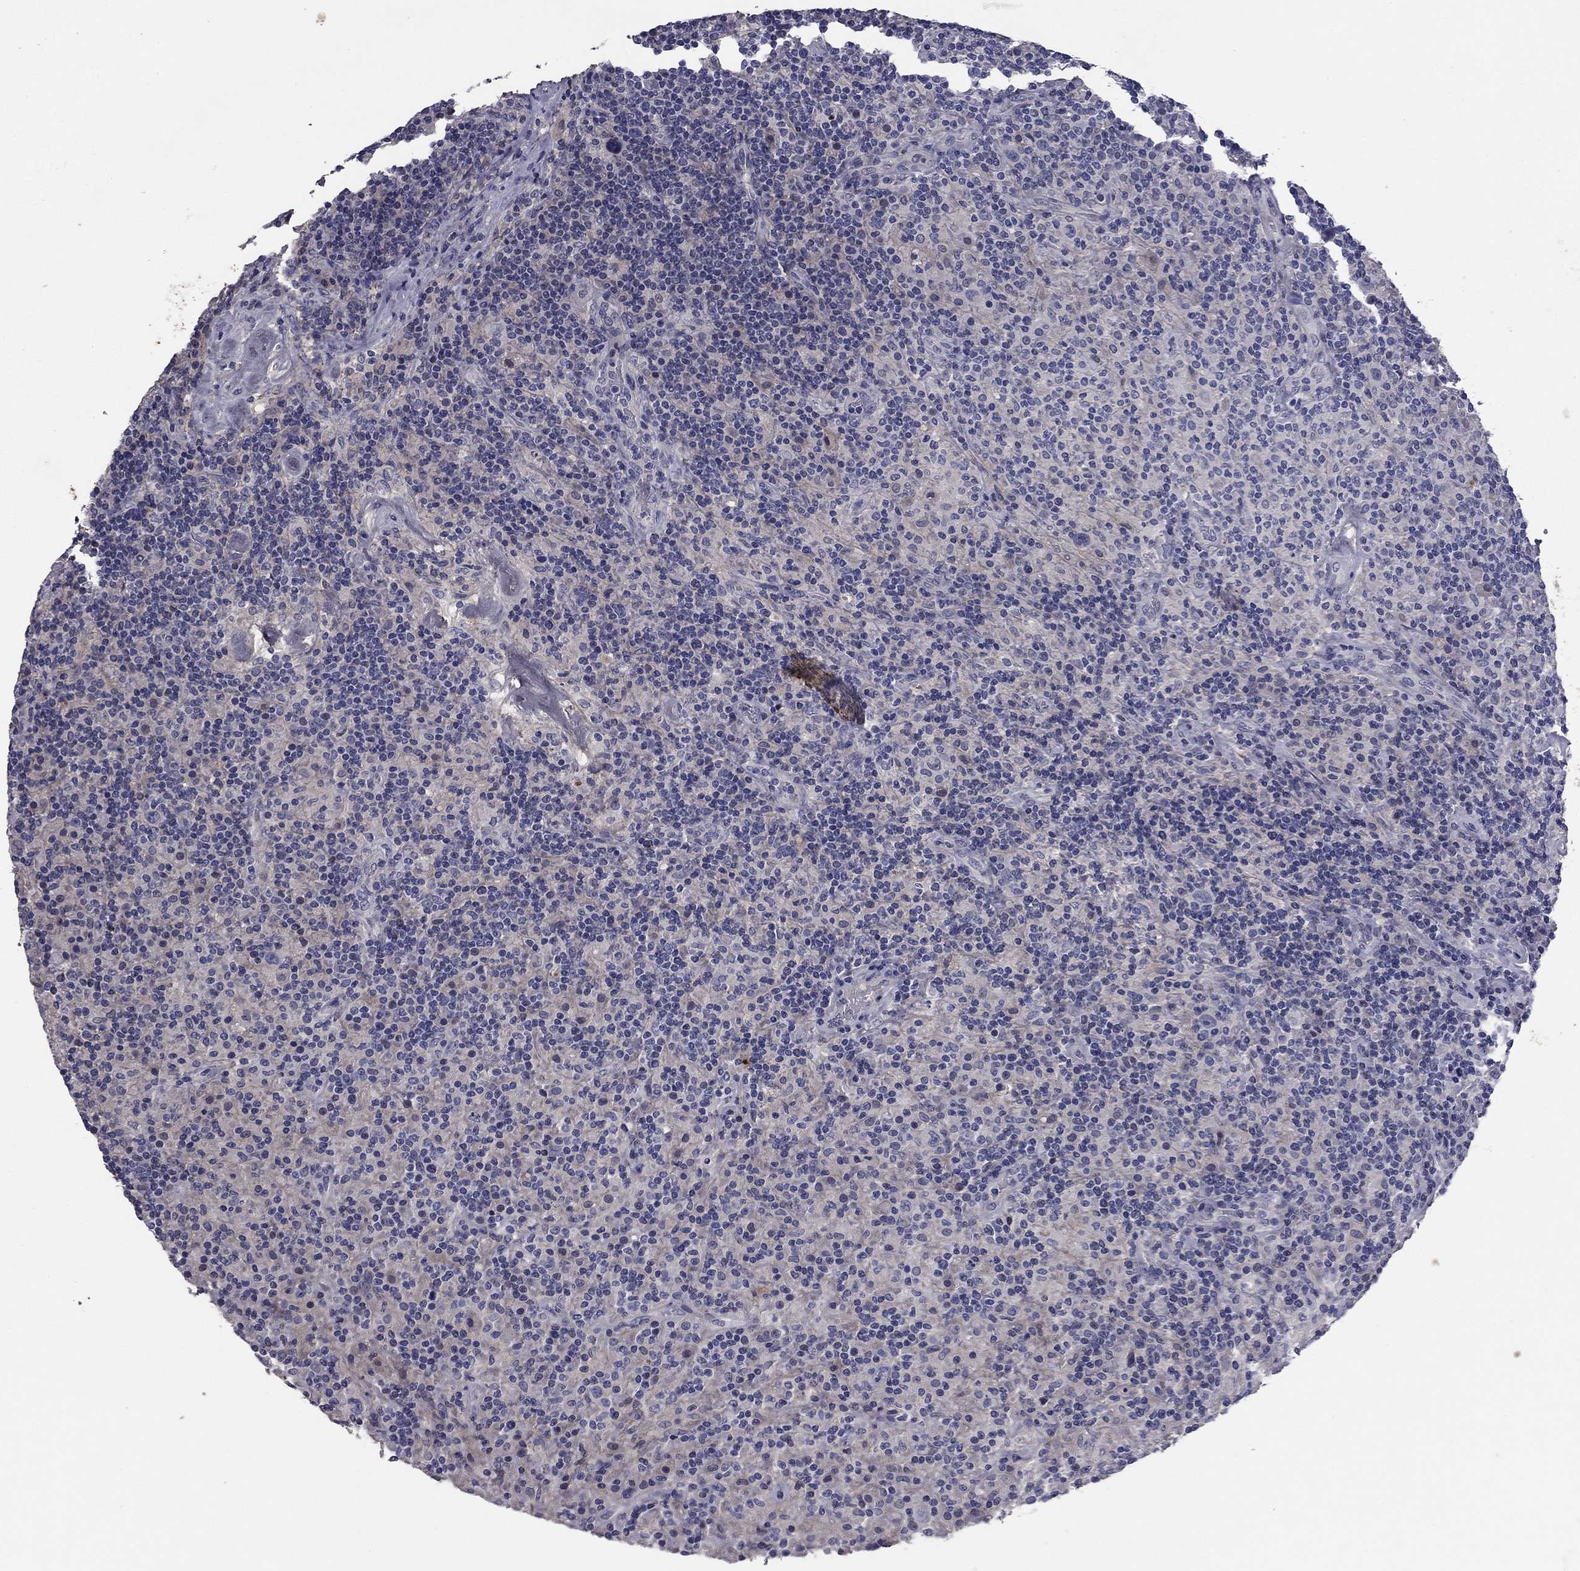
{"staining": {"intensity": "negative", "quantity": "none", "location": "none"}, "tissue": "lymphoma", "cell_type": "Tumor cells", "image_type": "cancer", "snomed": [{"axis": "morphology", "description": "Hodgkin's disease, NOS"}, {"axis": "topography", "description": "Lymph node"}], "caption": "A micrograph of Hodgkin's disease stained for a protein exhibits no brown staining in tumor cells.", "gene": "COL2A1", "patient": {"sex": "male", "age": 70}}